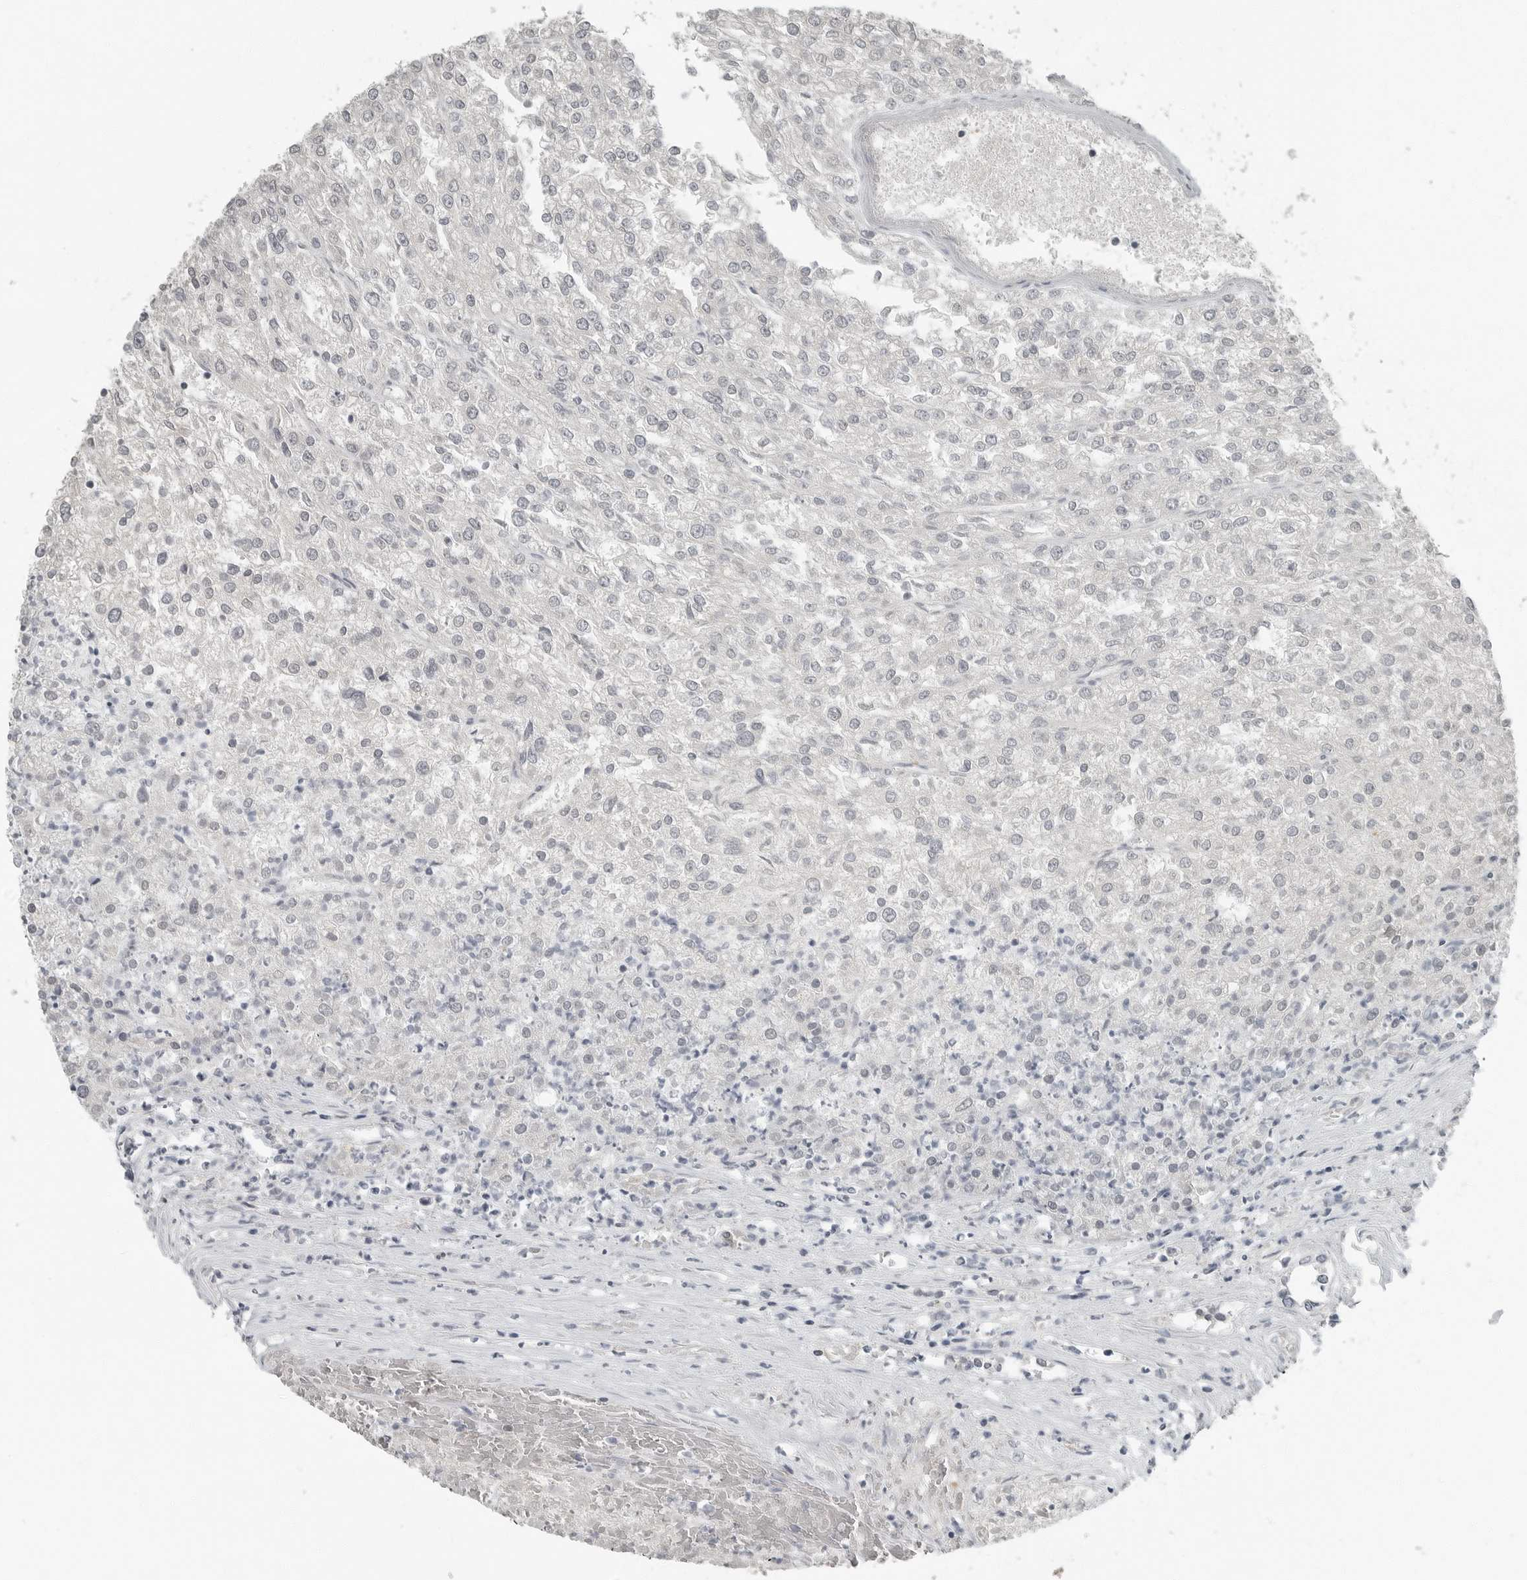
{"staining": {"intensity": "negative", "quantity": "none", "location": "none"}, "tissue": "renal cancer", "cell_type": "Tumor cells", "image_type": "cancer", "snomed": [{"axis": "morphology", "description": "Adenocarcinoma, NOS"}, {"axis": "topography", "description": "Kidney"}], "caption": "Human adenocarcinoma (renal) stained for a protein using immunohistochemistry demonstrates no expression in tumor cells.", "gene": "KYAT1", "patient": {"sex": "female", "age": 54}}